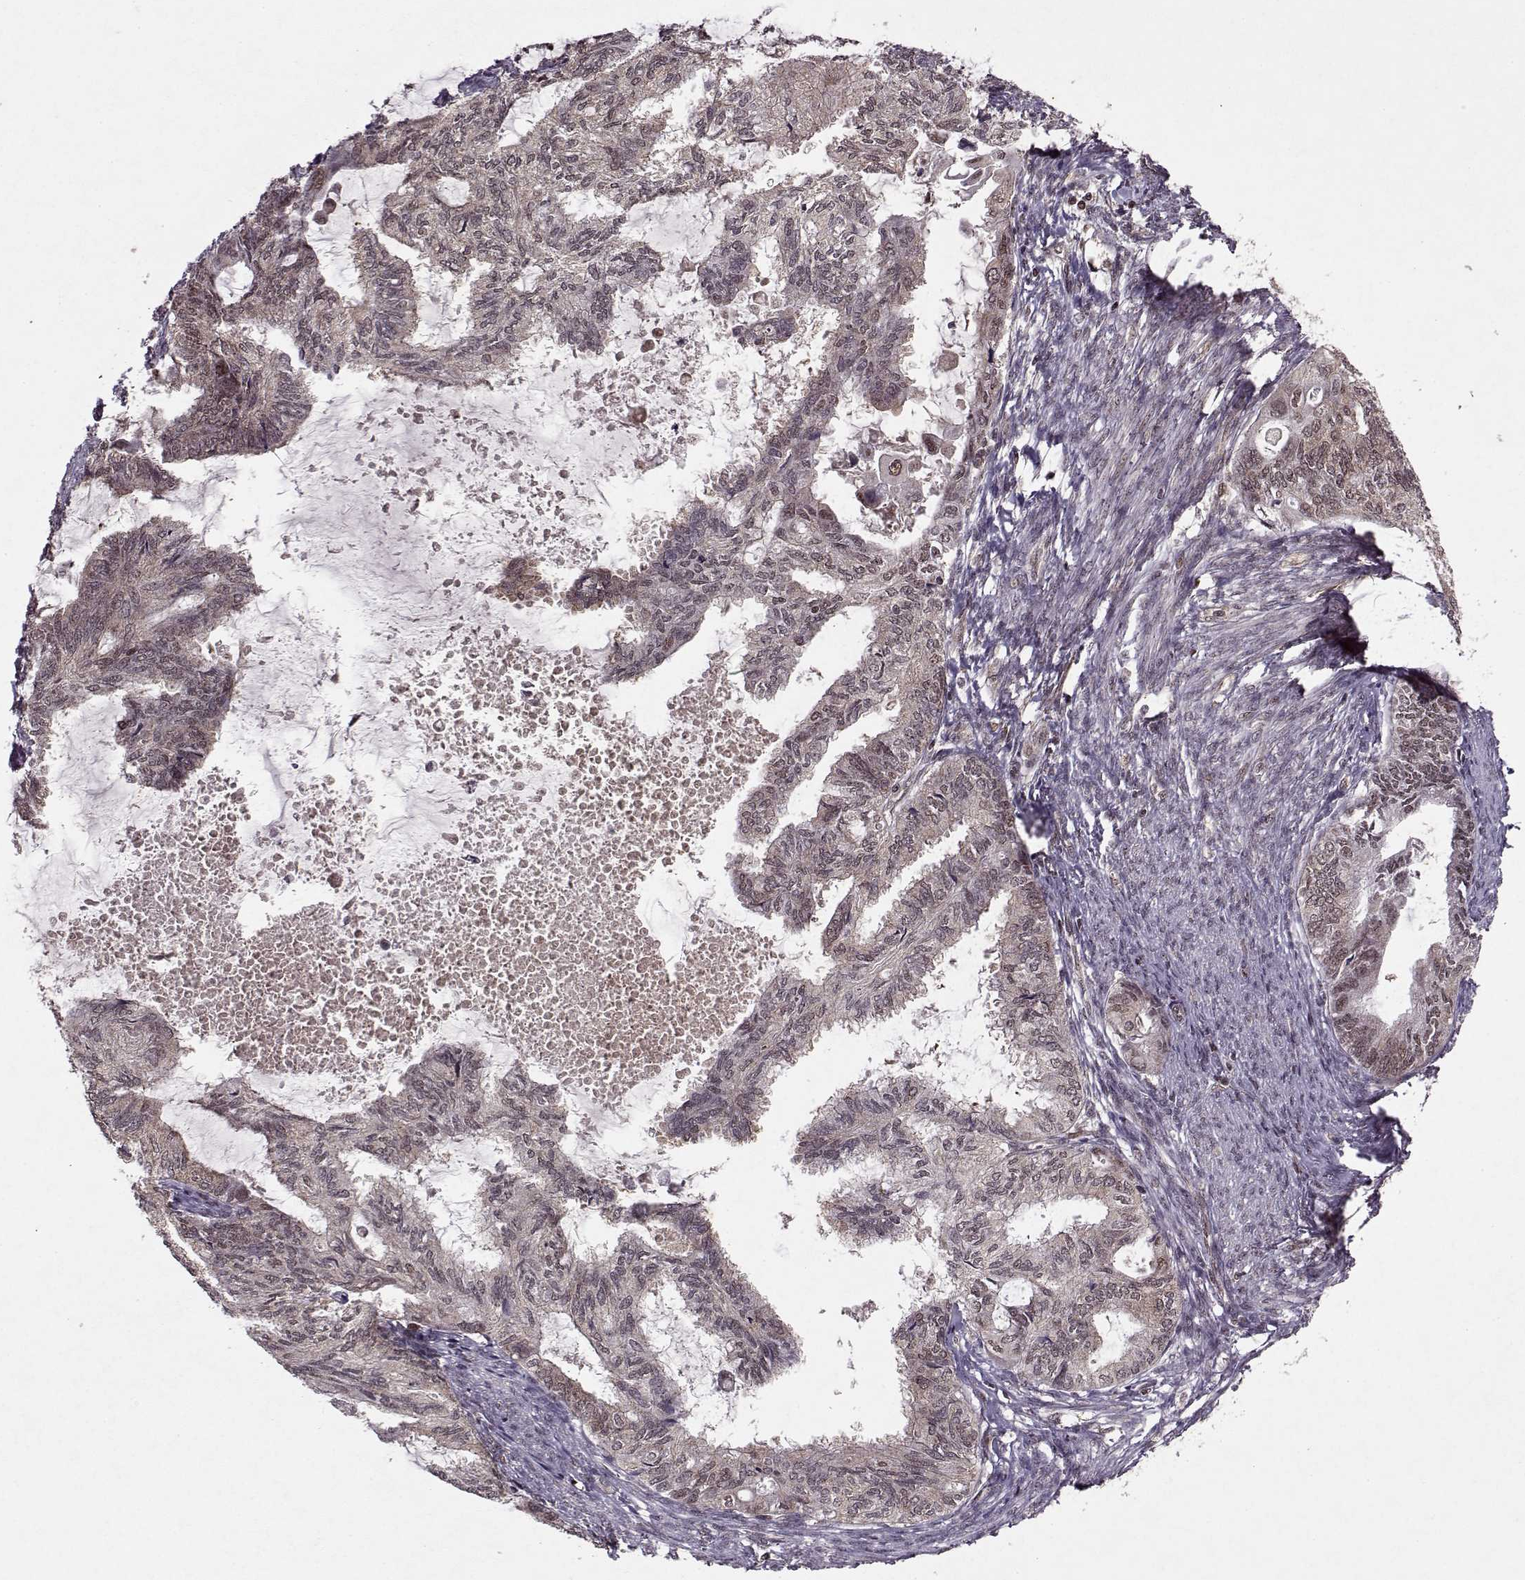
{"staining": {"intensity": "negative", "quantity": "none", "location": "none"}, "tissue": "endometrial cancer", "cell_type": "Tumor cells", "image_type": "cancer", "snomed": [{"axis": "morphology", "description": "Adenocarcinoma, NOS"}, {"axis": "topography", "description": "Endometrium"}], "caption": "This is an immunohistochemistry (IHC) histopathology image of endometrial cancer. There is no staining in tumor cells.", "gene": "PSMA7", "patient": {"sex": "female", "age": 86}}